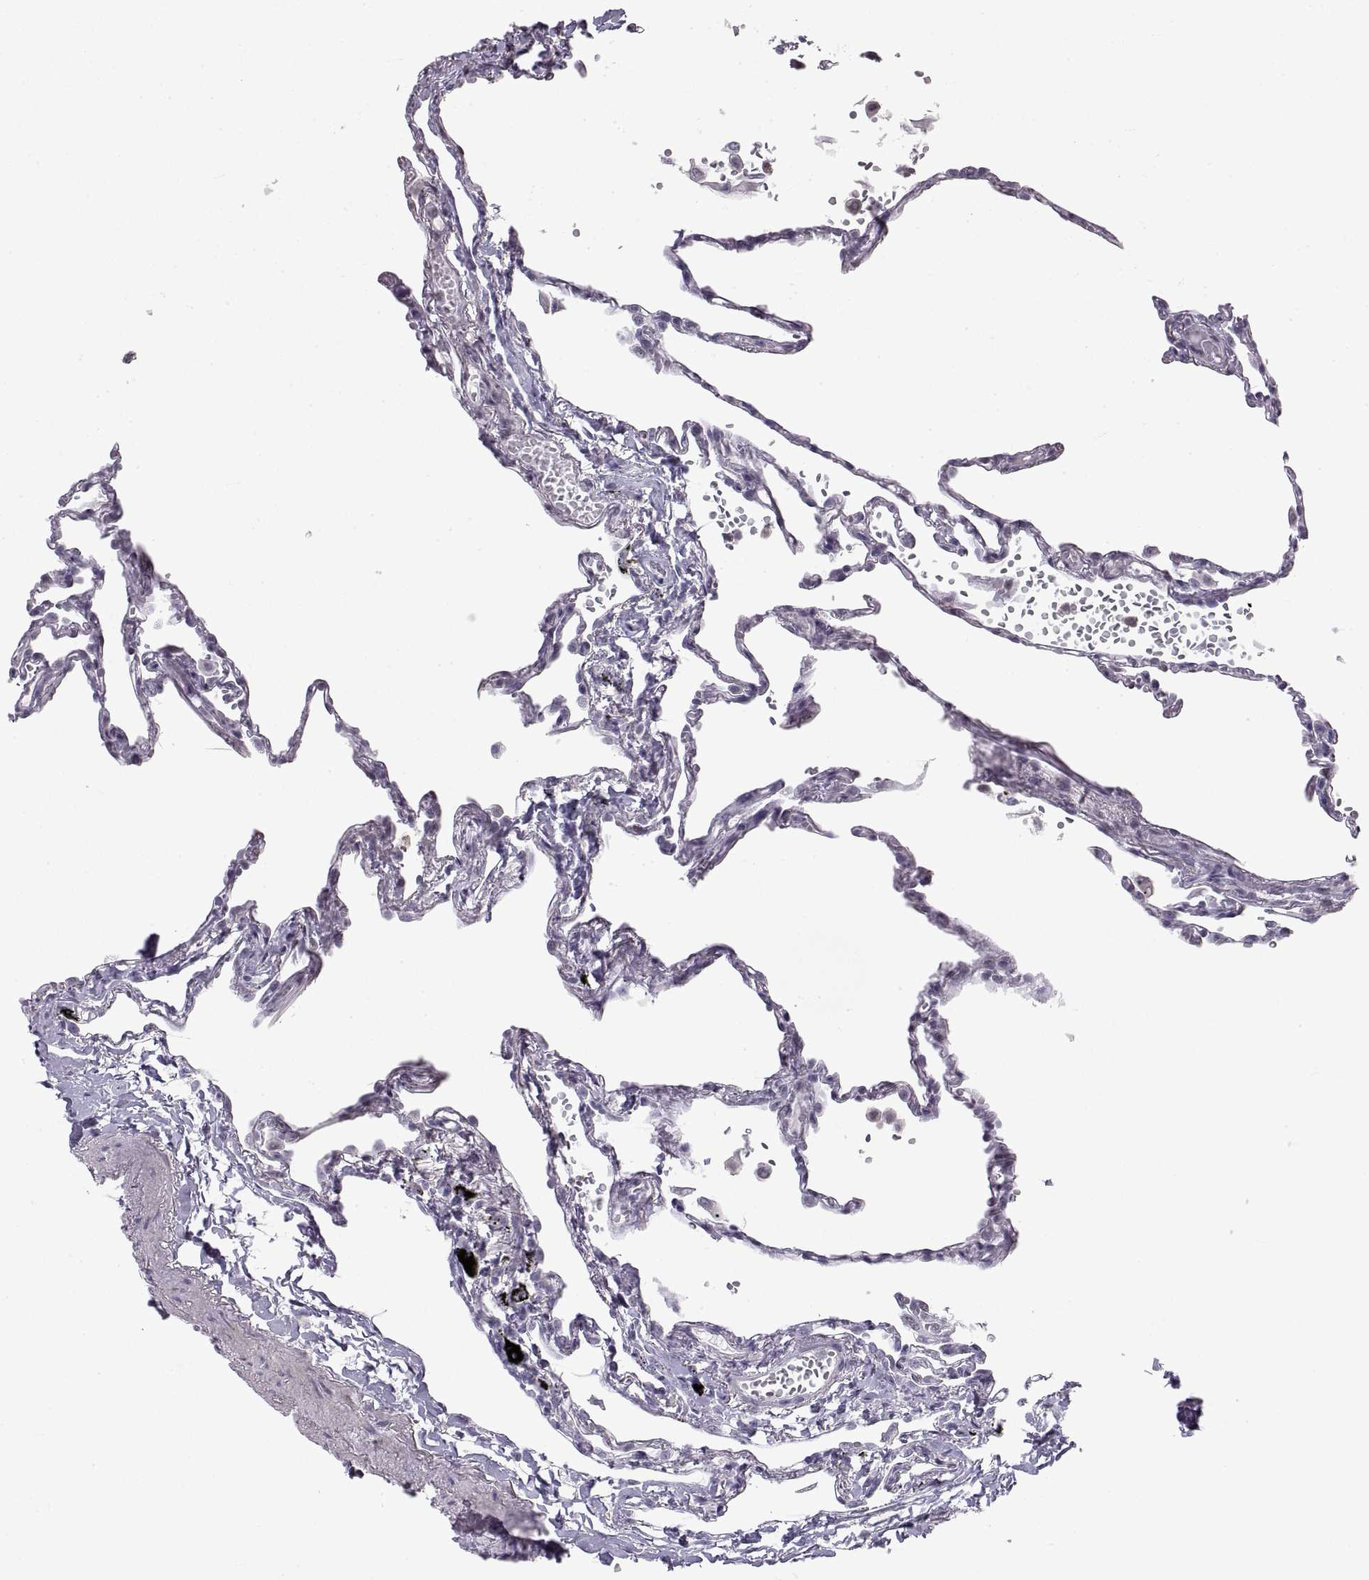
{"staining": {"intensity": "negative", "quantity": "none", "location": "none"}, "tissue": "lung", "cell_type": "Alveolar cells", "image_type": "normal", "snomed": [{"axis": "morphology", "description": "Normal tissue, NOS"}, {"axis": "topography", "description": "Lung"}], "caption": "DAB (3,3'-diaminobenzidine) immunohistochemical staining of unremarkable lung shows no significant staining in alveolar cells.", "gene": "NANOS3", "patient": {"sex": "male", "age": 78}}